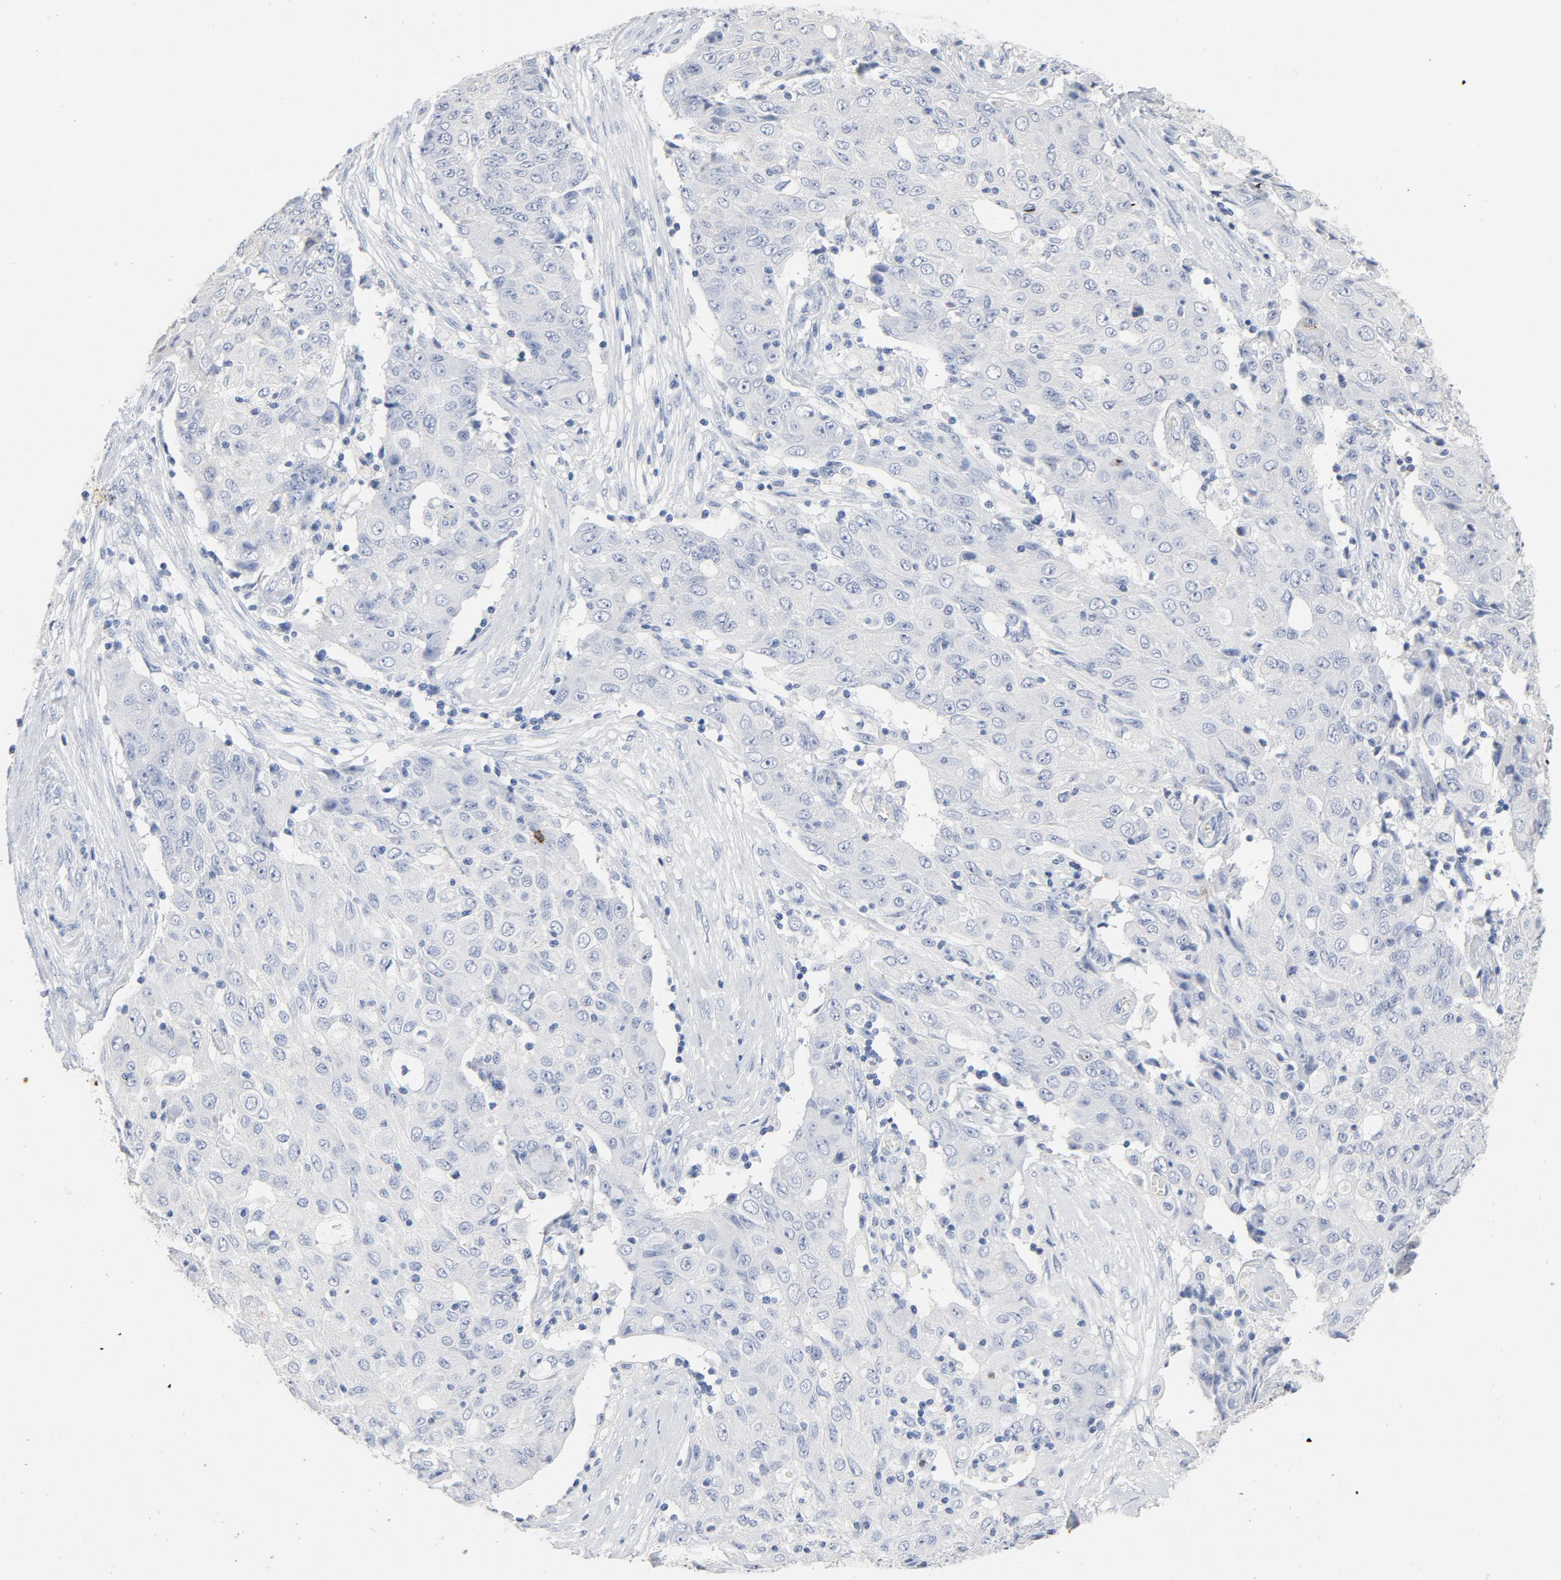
{"staining": {"intensity": "negative", "quantity": "none", "location": "none"}, "tissue": "ovarian cancer", "cell_type": "Tumor cells", "image_type": "cancer", "snomed": [{"axis": "morphology", "description": "Carcinoma, endometroid"}, {"axis": "topography", "description": "Ovary"}], "caption": "Immunohistochemistry (IHC) of human endometroid carcinoma (ovarian) shows no expression in tumor cells.", "gene": "PTPRB", "patient": {"sex": "female", "age": 42}}